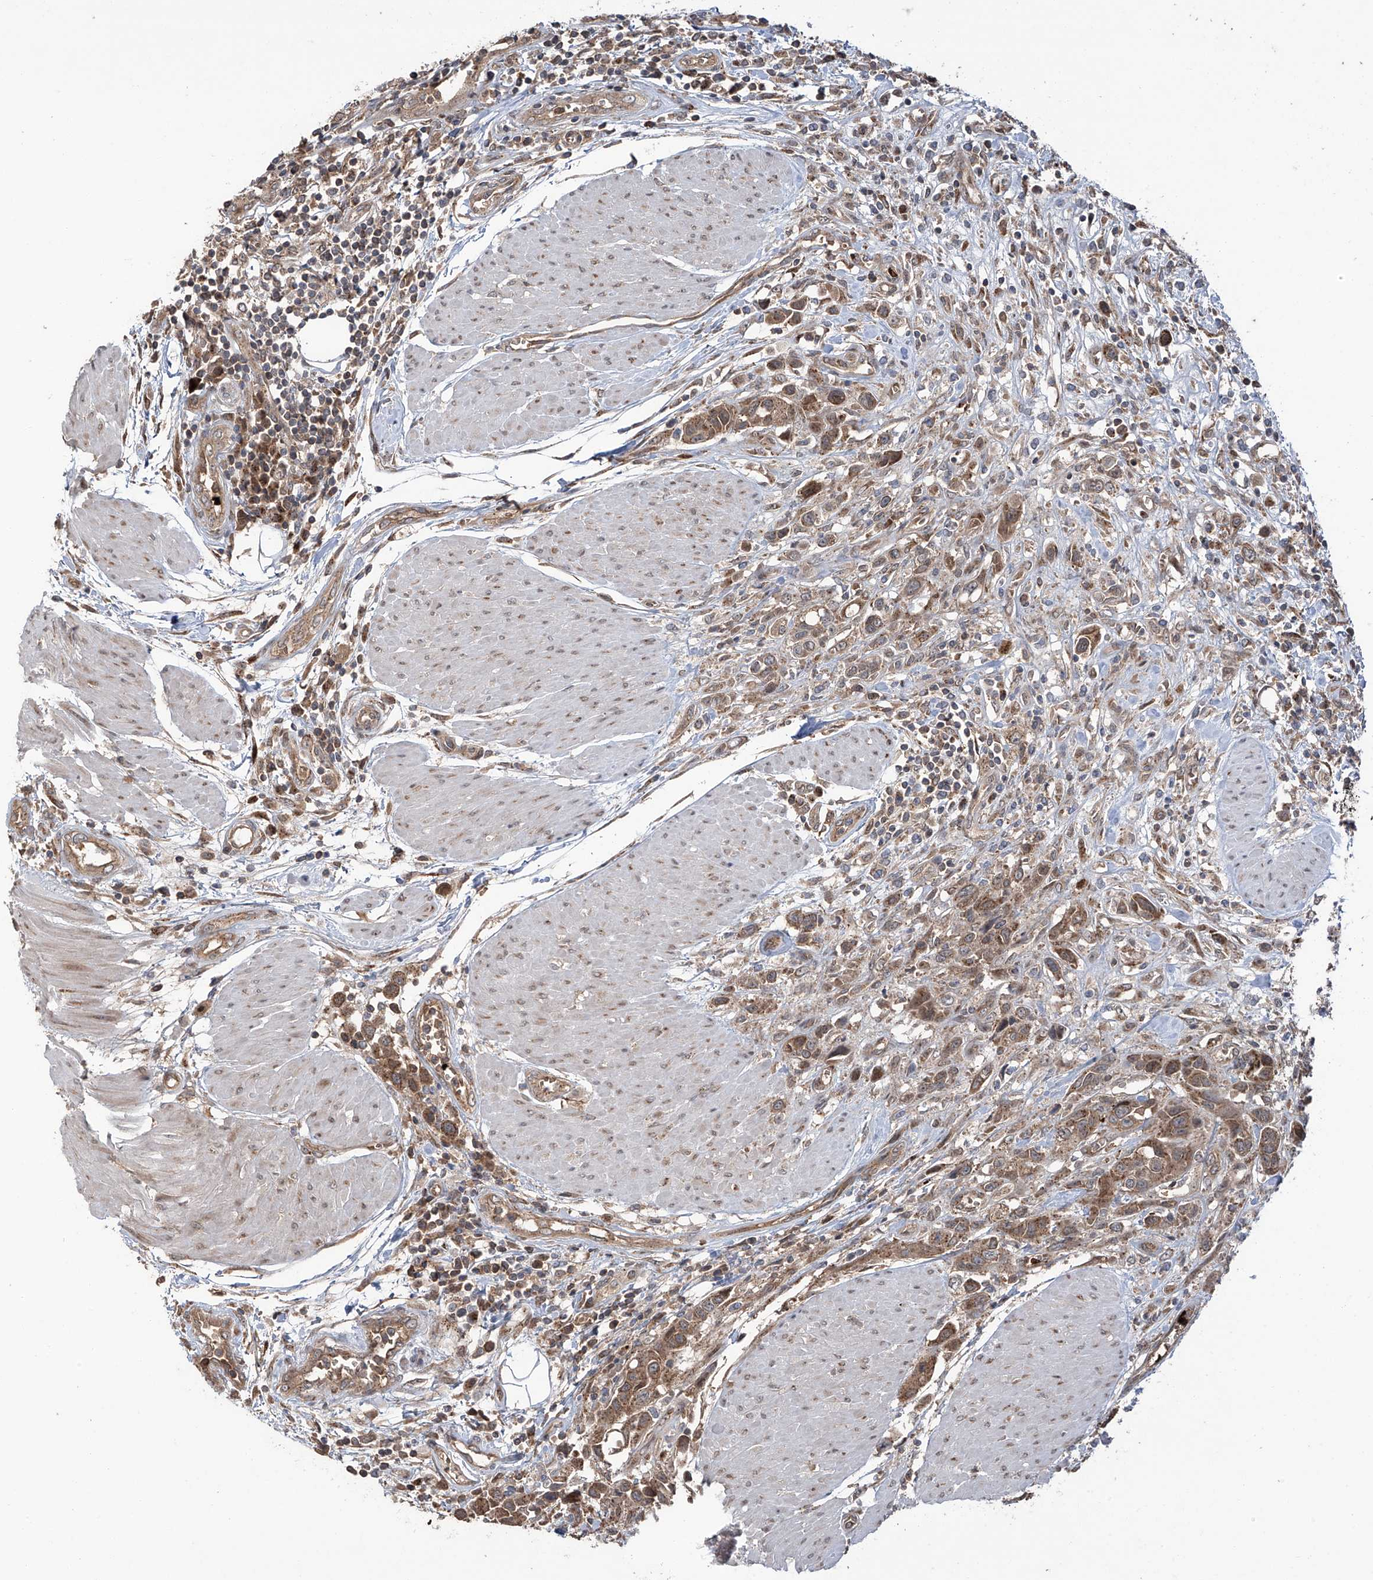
{"staining": {"intensity": "moderate", "quantity": ">75%", "location": "cytoplasmic/membranous"}, "tissue": "urothelial cancer", "cell_type": "Tumor cells", "image_type": "cancer", "snomed": [{"axis": "morphology", "description": "Urothelial carcinoma, High grade"}, {"axis": "topography", "description": "Urinary bladder"}], "caption": "IHC (DAB) staining of human urothelial carcinoma (high-grade) reveals moderate cytoplasmic/membranous protein positivity in approximately >75% of tumor cells. The protein is shown in brown color, while the nuclei are stained blue.", "gene": "ZDHHC9", "patient": {"sex": "male", "age": 50}}